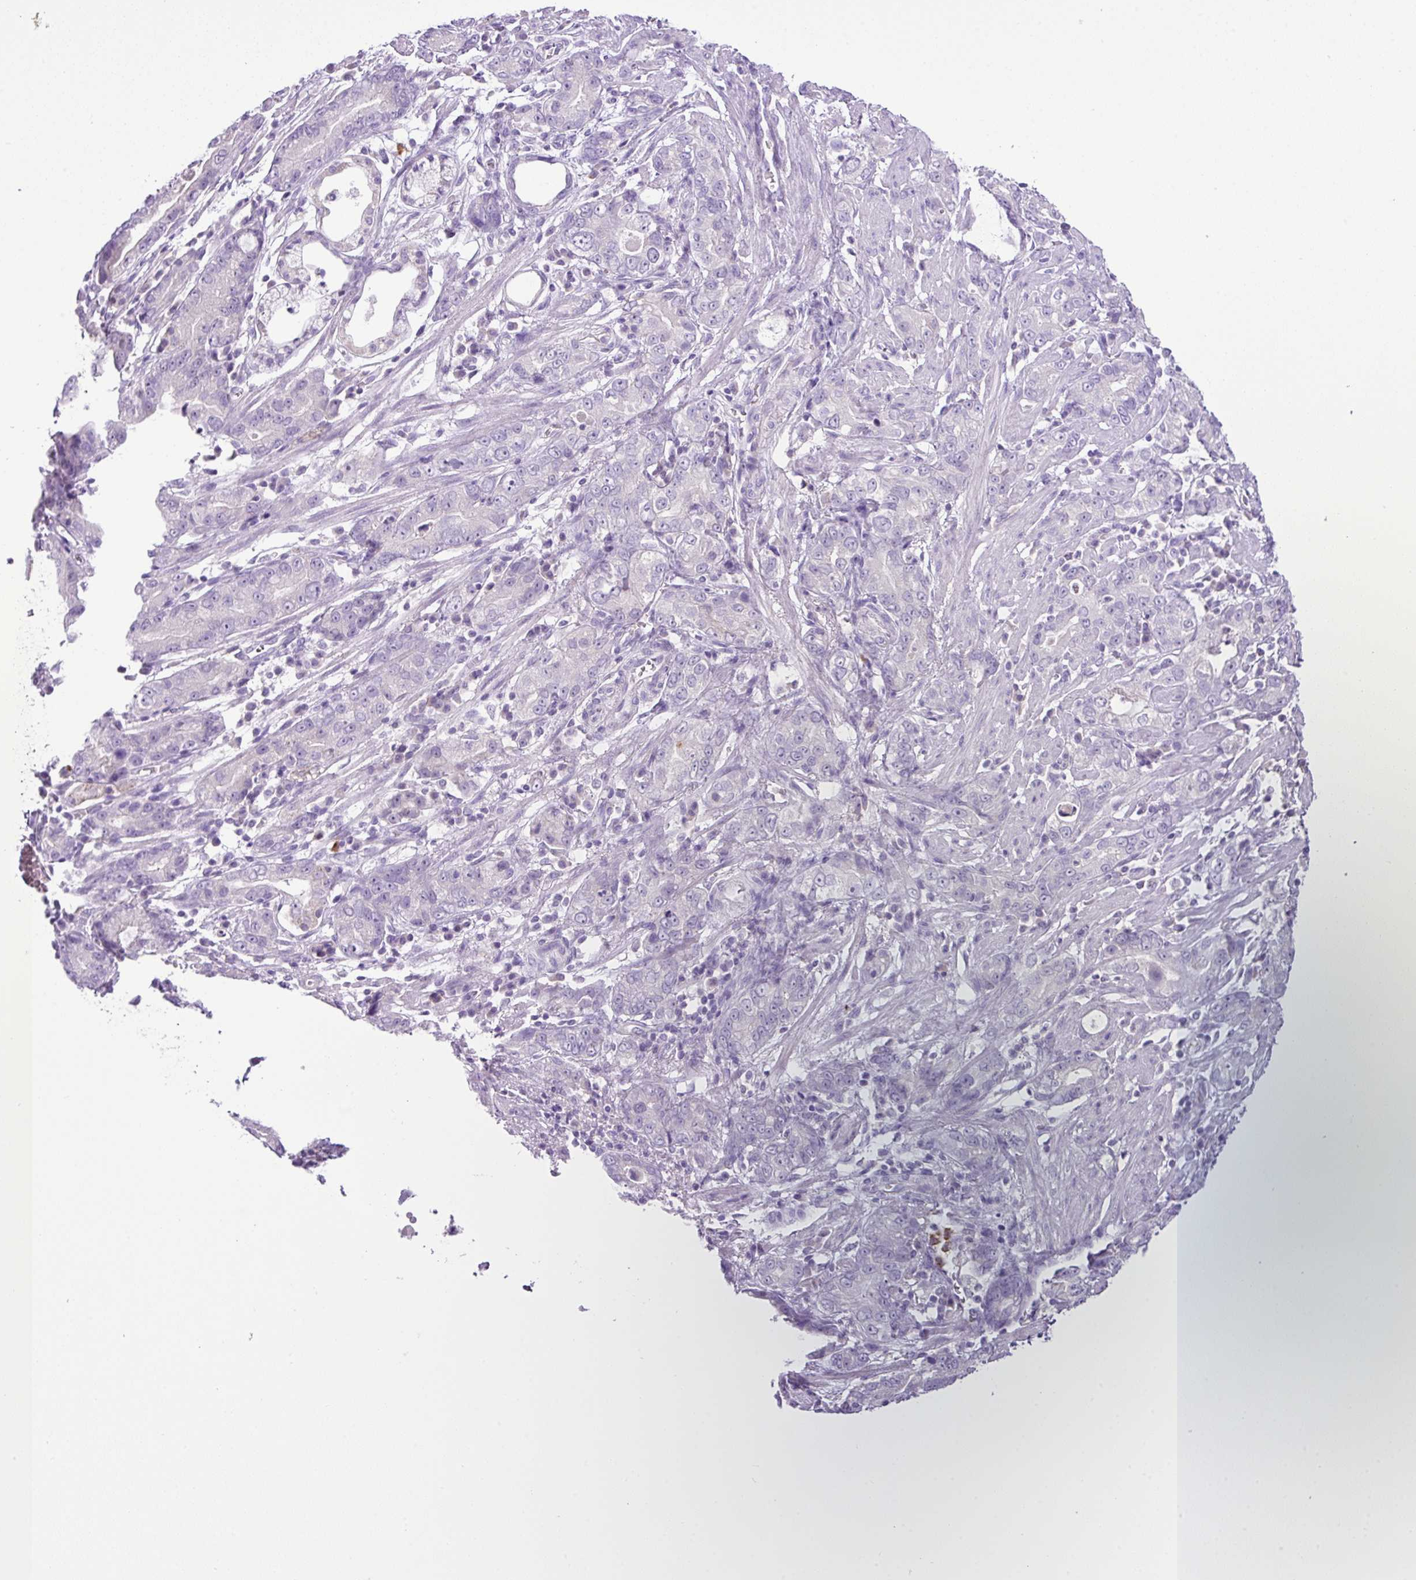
{"staining": {"intensity": "negative", "quantity": "none", "location": "none"}, "tissue": "stomach cancer", "cell_type": "Tumor cells", "image_type": "cancer", "snomed": [{"axis": "morphology", "description": "Adenocarcinoma, NOS"}, {"axis": "topography", "description": "Stomach"}], "caption": "An image of human stomach cancer is negative for staining in tumor cells. Nuclei are stained in blue.", "gene": "HTR3E", "patient": {"sex": "male", "age": 55}}